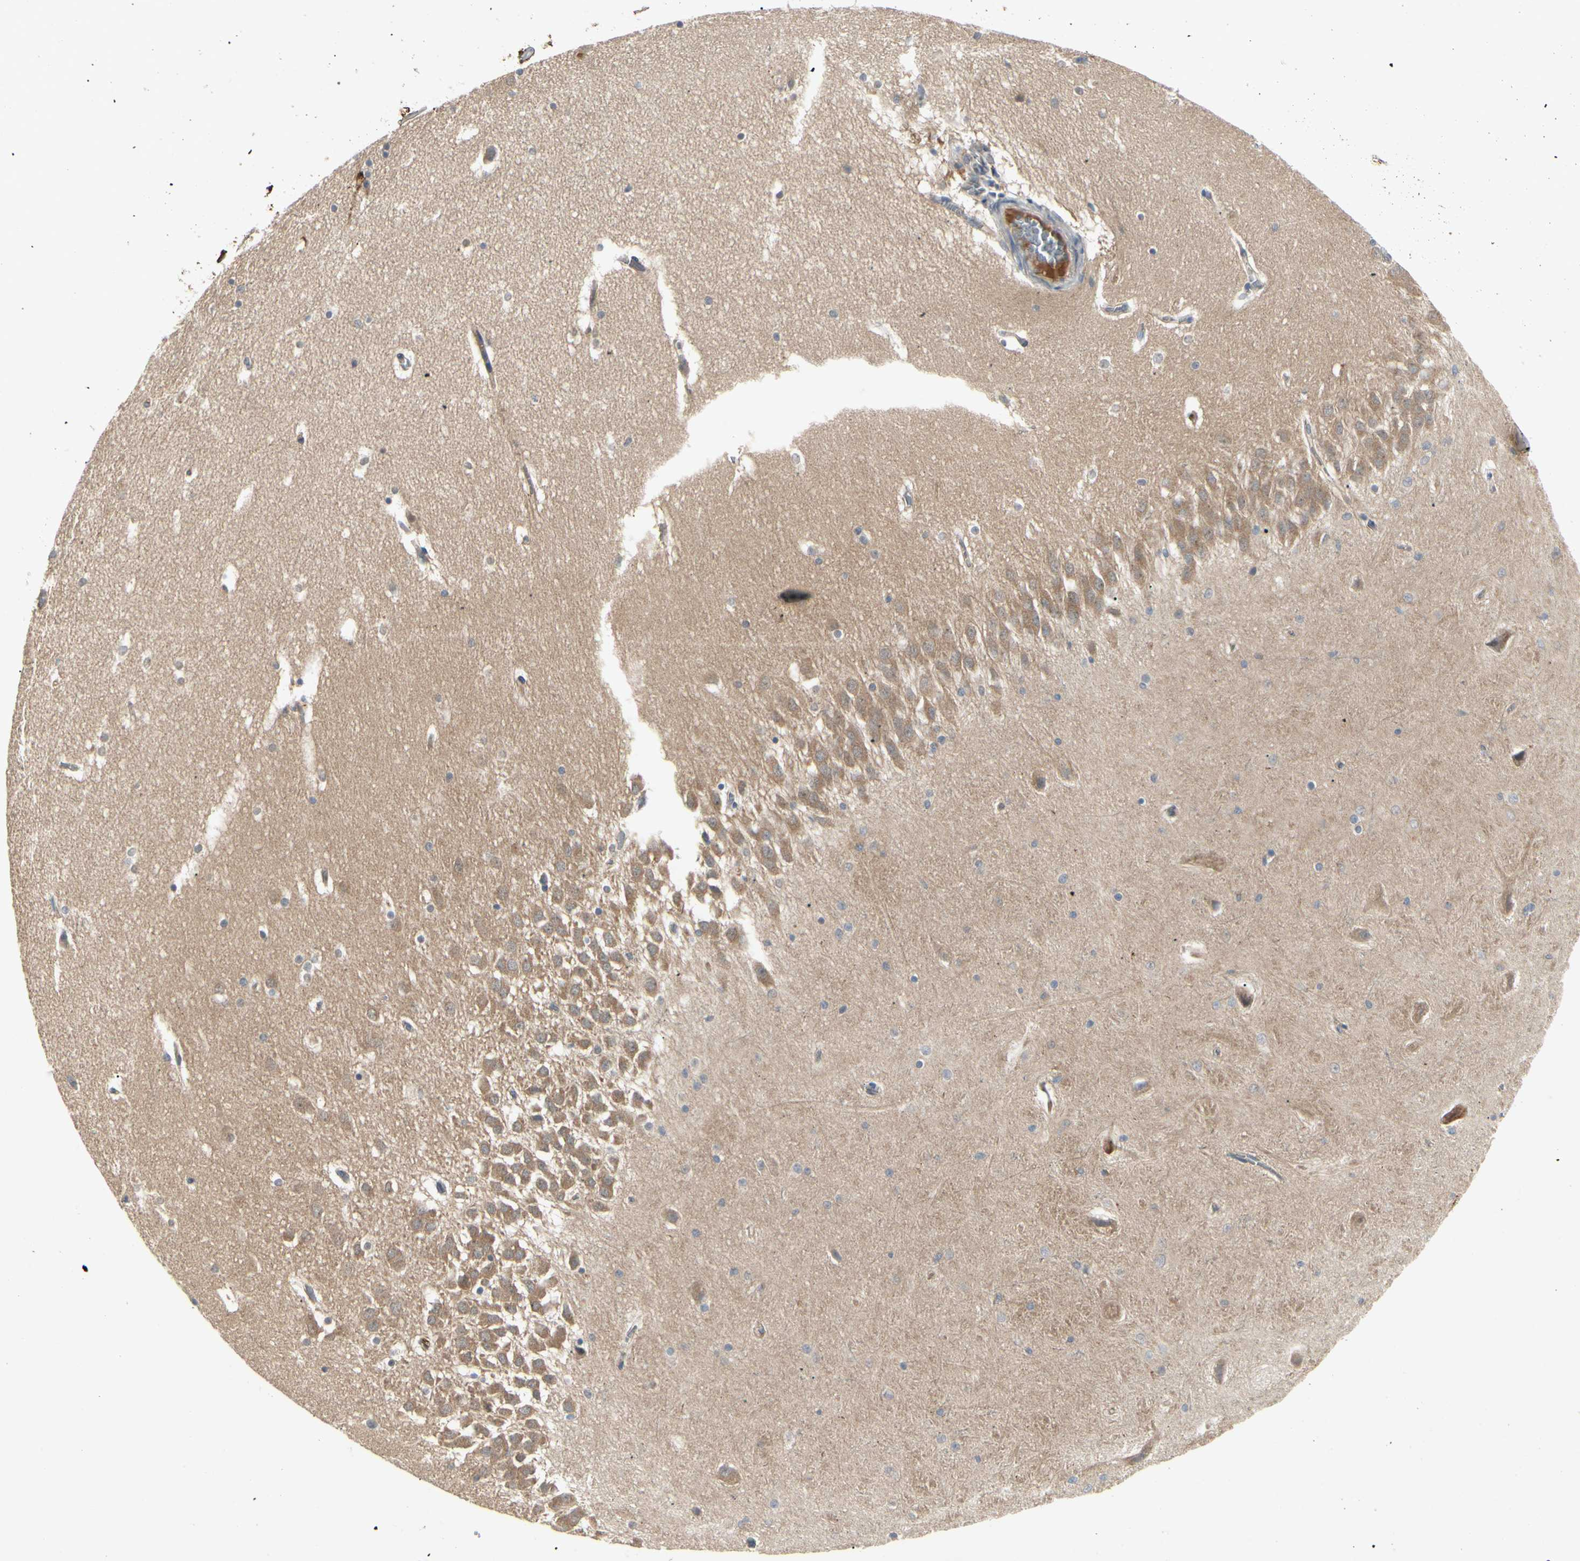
{"staining": {"intensity": "weak", "quantity": "25%-75%", "location": "cytoplasmic/membranous"}, "tissue": "hippocampus", "cell_type": "Glial cells", "image_type": "normal", "snomed": [{"axis": "morphology", "description": "Normal tissue, NOS"}, {"axis": "topography", "description": "Hippocampus"}], "caption": "Hippocampus was stained to show a protein in brown. There is low levels of weak cytoplasmic/membranous expression in approximately 25%-75% of glial cells. (DAB (3,3'-diaminobenzidine) IHC with brightfield microscopy, high magnification).", "gene": "RNF14", "patient": {"sex": "male", "age": 45}}